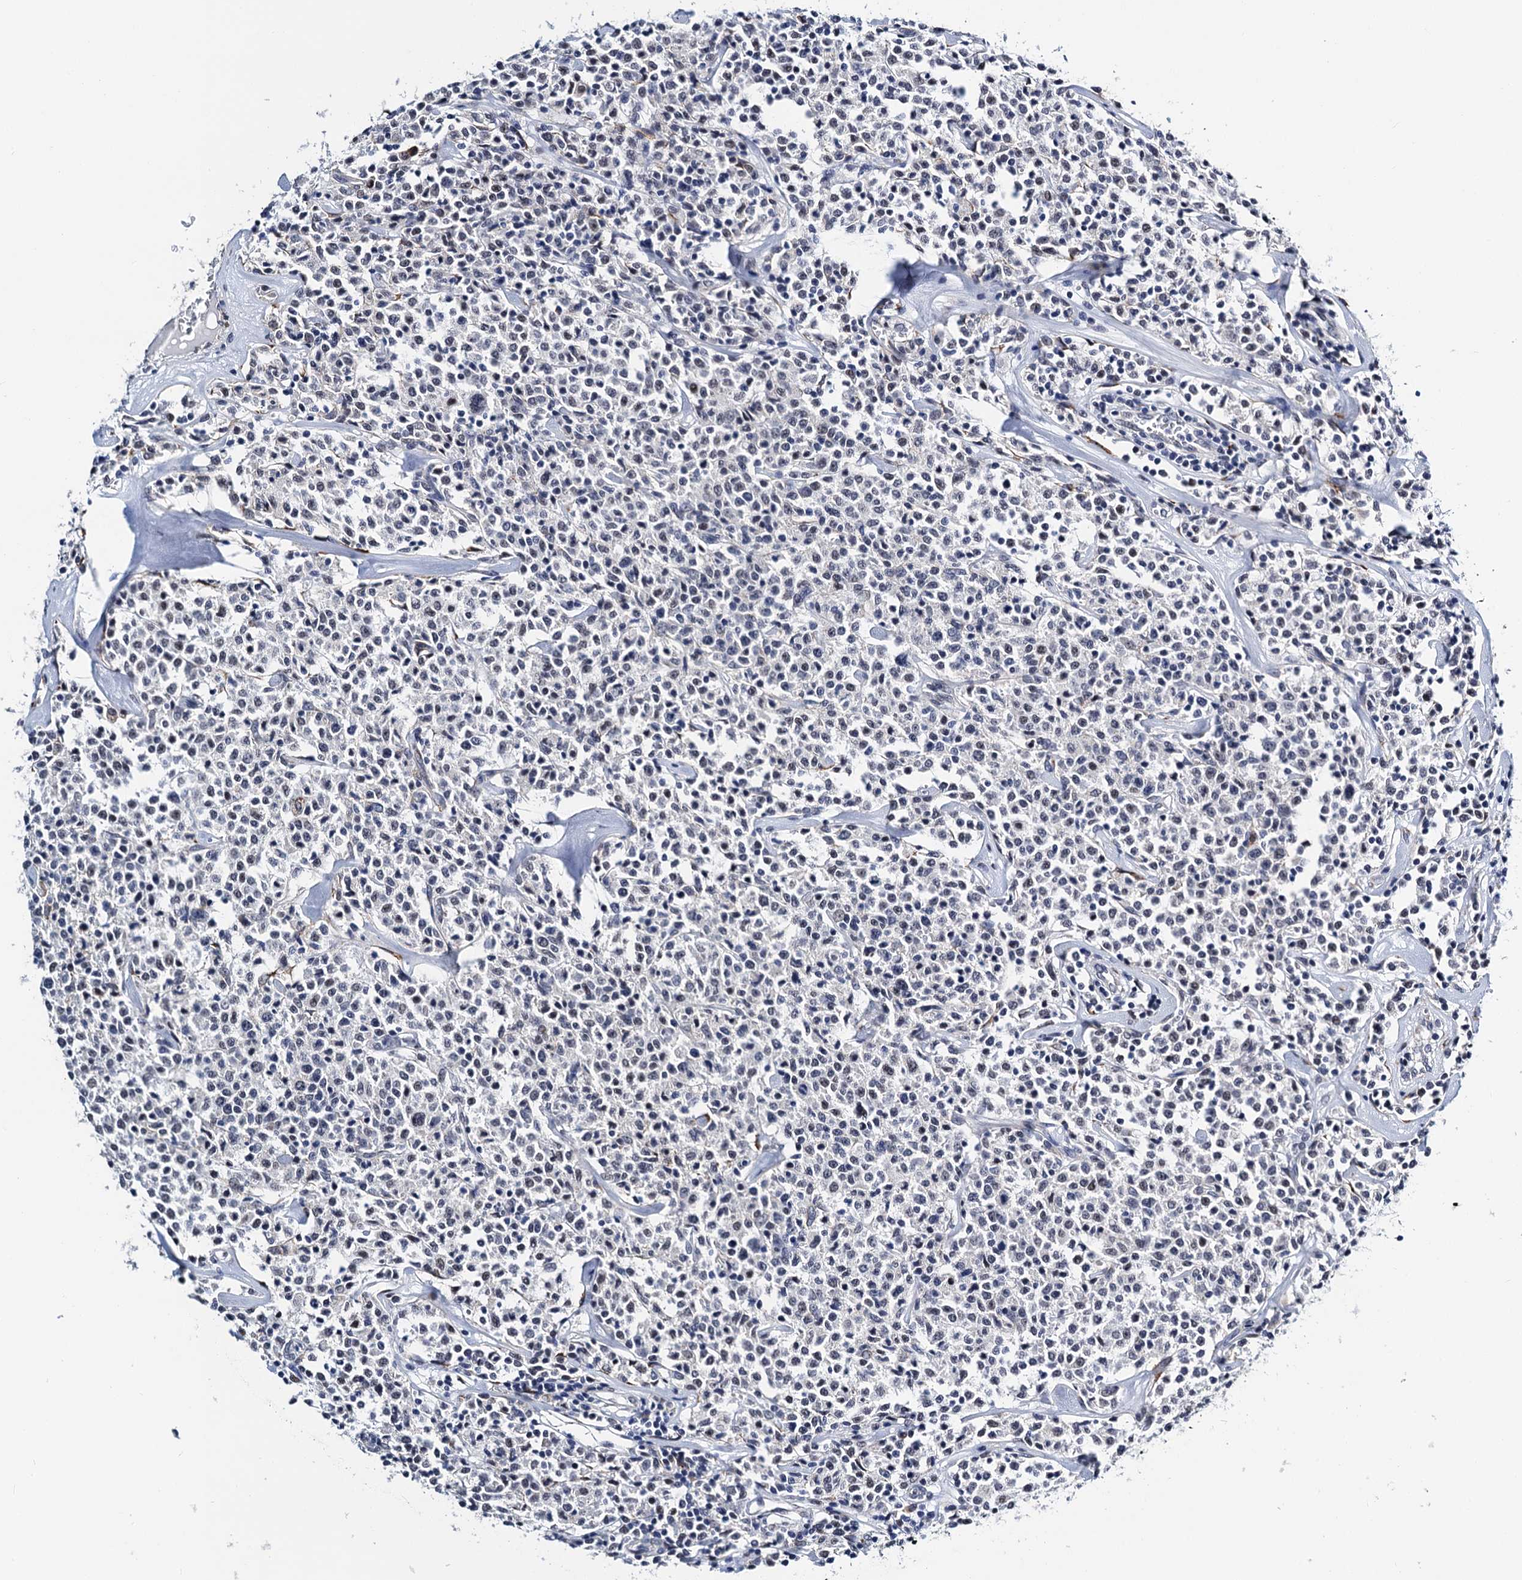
{"staining": {"intensity": "negative", "quantity": "none", "location": "none"}, "tissue": "lymphoma", "cell_type": "Tumor cells", "image_type": "cancer", "snomed": [{"axis": "morphology", "description": "Malignant lymphoma, non-Hodgkin's type, Low grade"}, {"axis": "topography", "description": "Small intestine"}], "caption": "Tumor cells show no significant staining in low-grade malignant lymphoma, non-Hodgkin's type.", "gene": "SLC7A10", "patient": {"sex": "female", "age": 59}}